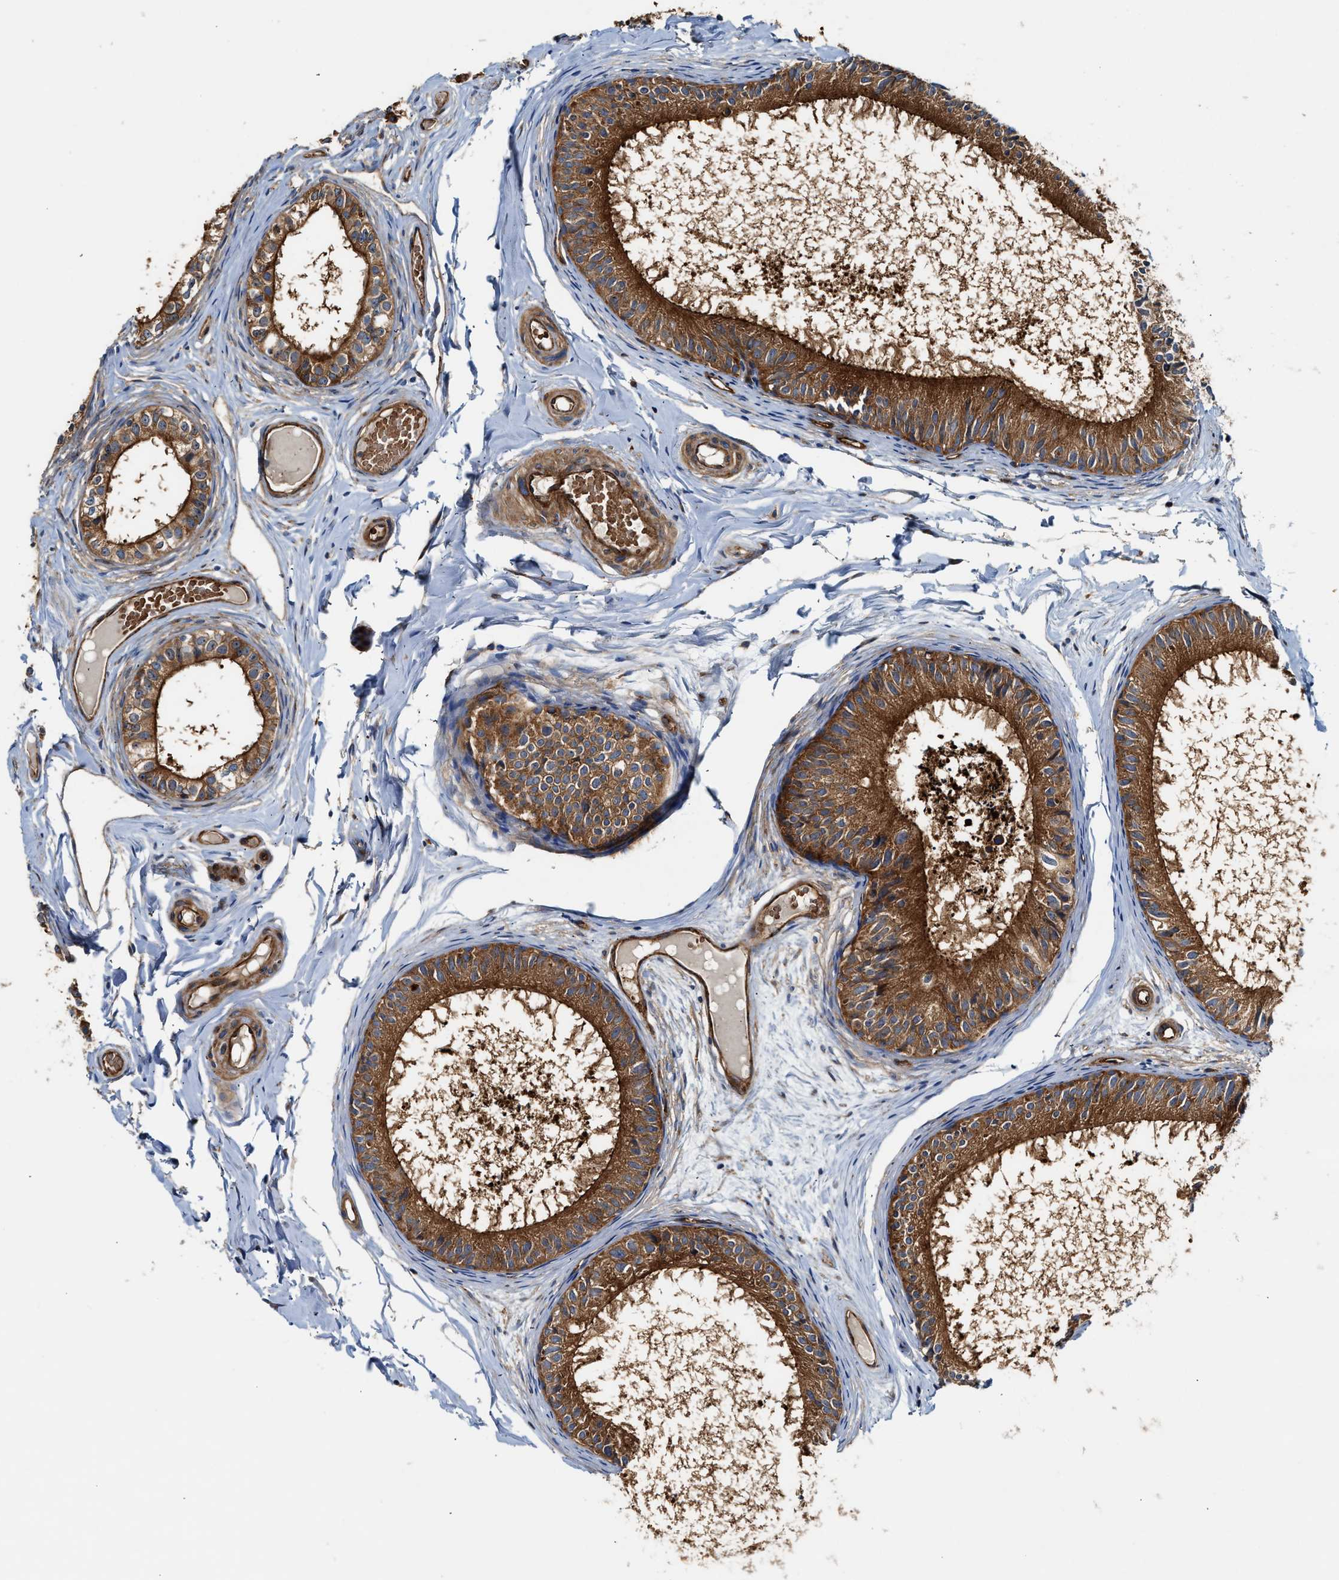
{"staining": {"intensity": "strong", "quantity": ">75%", "location": "cytoplasmic/membranous"}, "tissue": "epididymis", "cell_type": "Glandular cells", "image_type": "normal", "snomed": [{"axis": "morphology", "description": "Normal tissue, NOS"}, {"axis": "topography", "description": "Epididymis"}], "caption": "A brown stain highlights strong cytoplasmic/membranous expression of a protein in glandular cells of normal epididymis. The staining was performed using DAB (3,3'-diaminobenzidine) to visualize the protein expression in brown, while the nuclei were stained in blue with hematoxylin (Magnification: 20x).", "gene": "HIP1", "patient": {"sex": "male", "age": 46}}